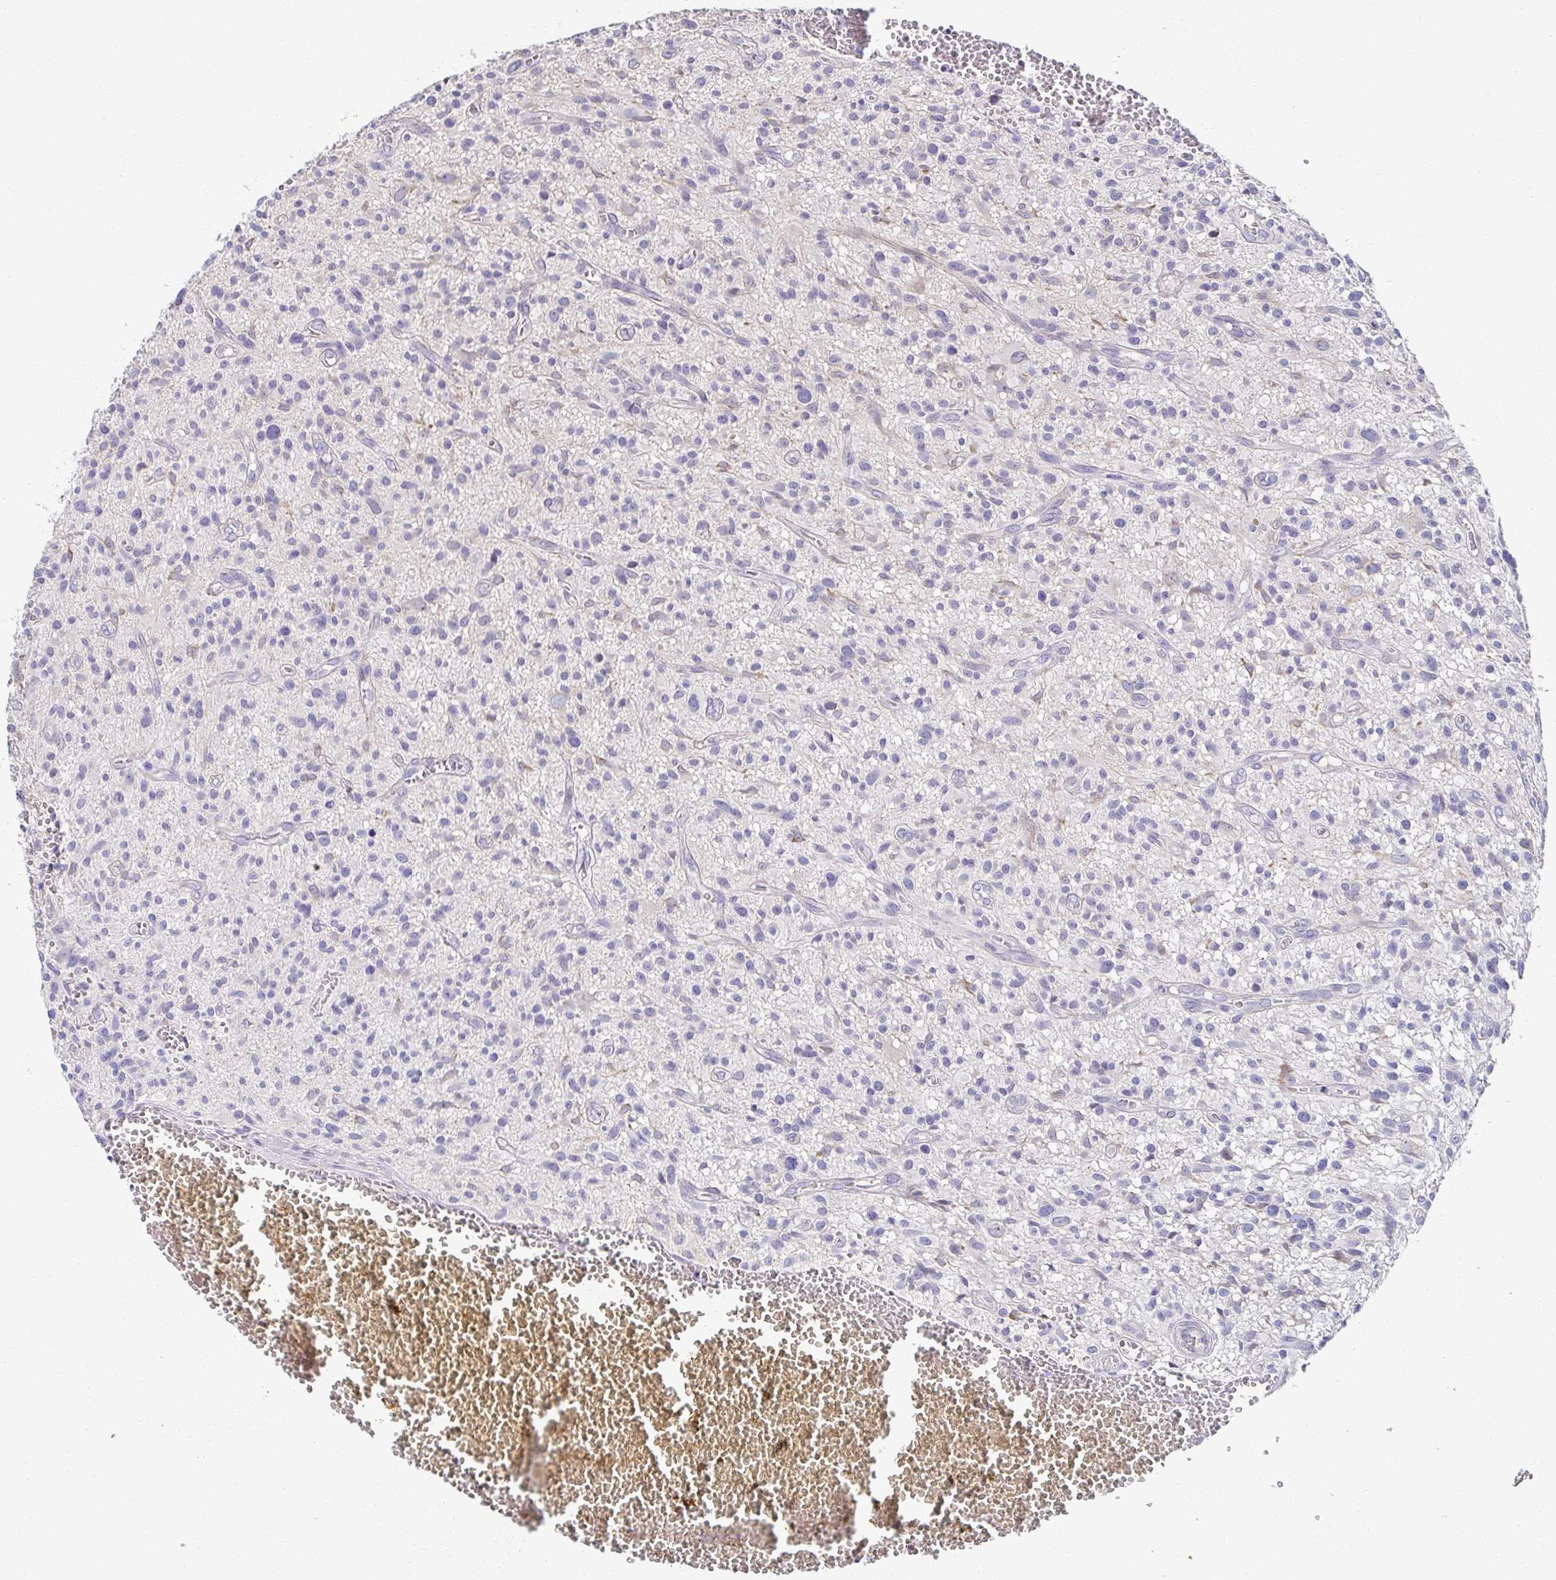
{"staining": {"intensity": "negative", "quantity": "none", "location": "none"}, "tissue": "glioma", "cell_type": "Tumor cells", "image_type": "cancer", "snomed": [{"axis": "morphology", "description": "Glioma, malignant, High grade"}, {"axis": "topography", "description": "Brain"}], "caption": "Immunohistochemistry image of neoplastic tissue: human malignant high-grade glioma stained with DAB reveals no significant protein positivity in tumor cells.", "gene": "AKAP14", "patient": {"sex": "male", "age": 75}}